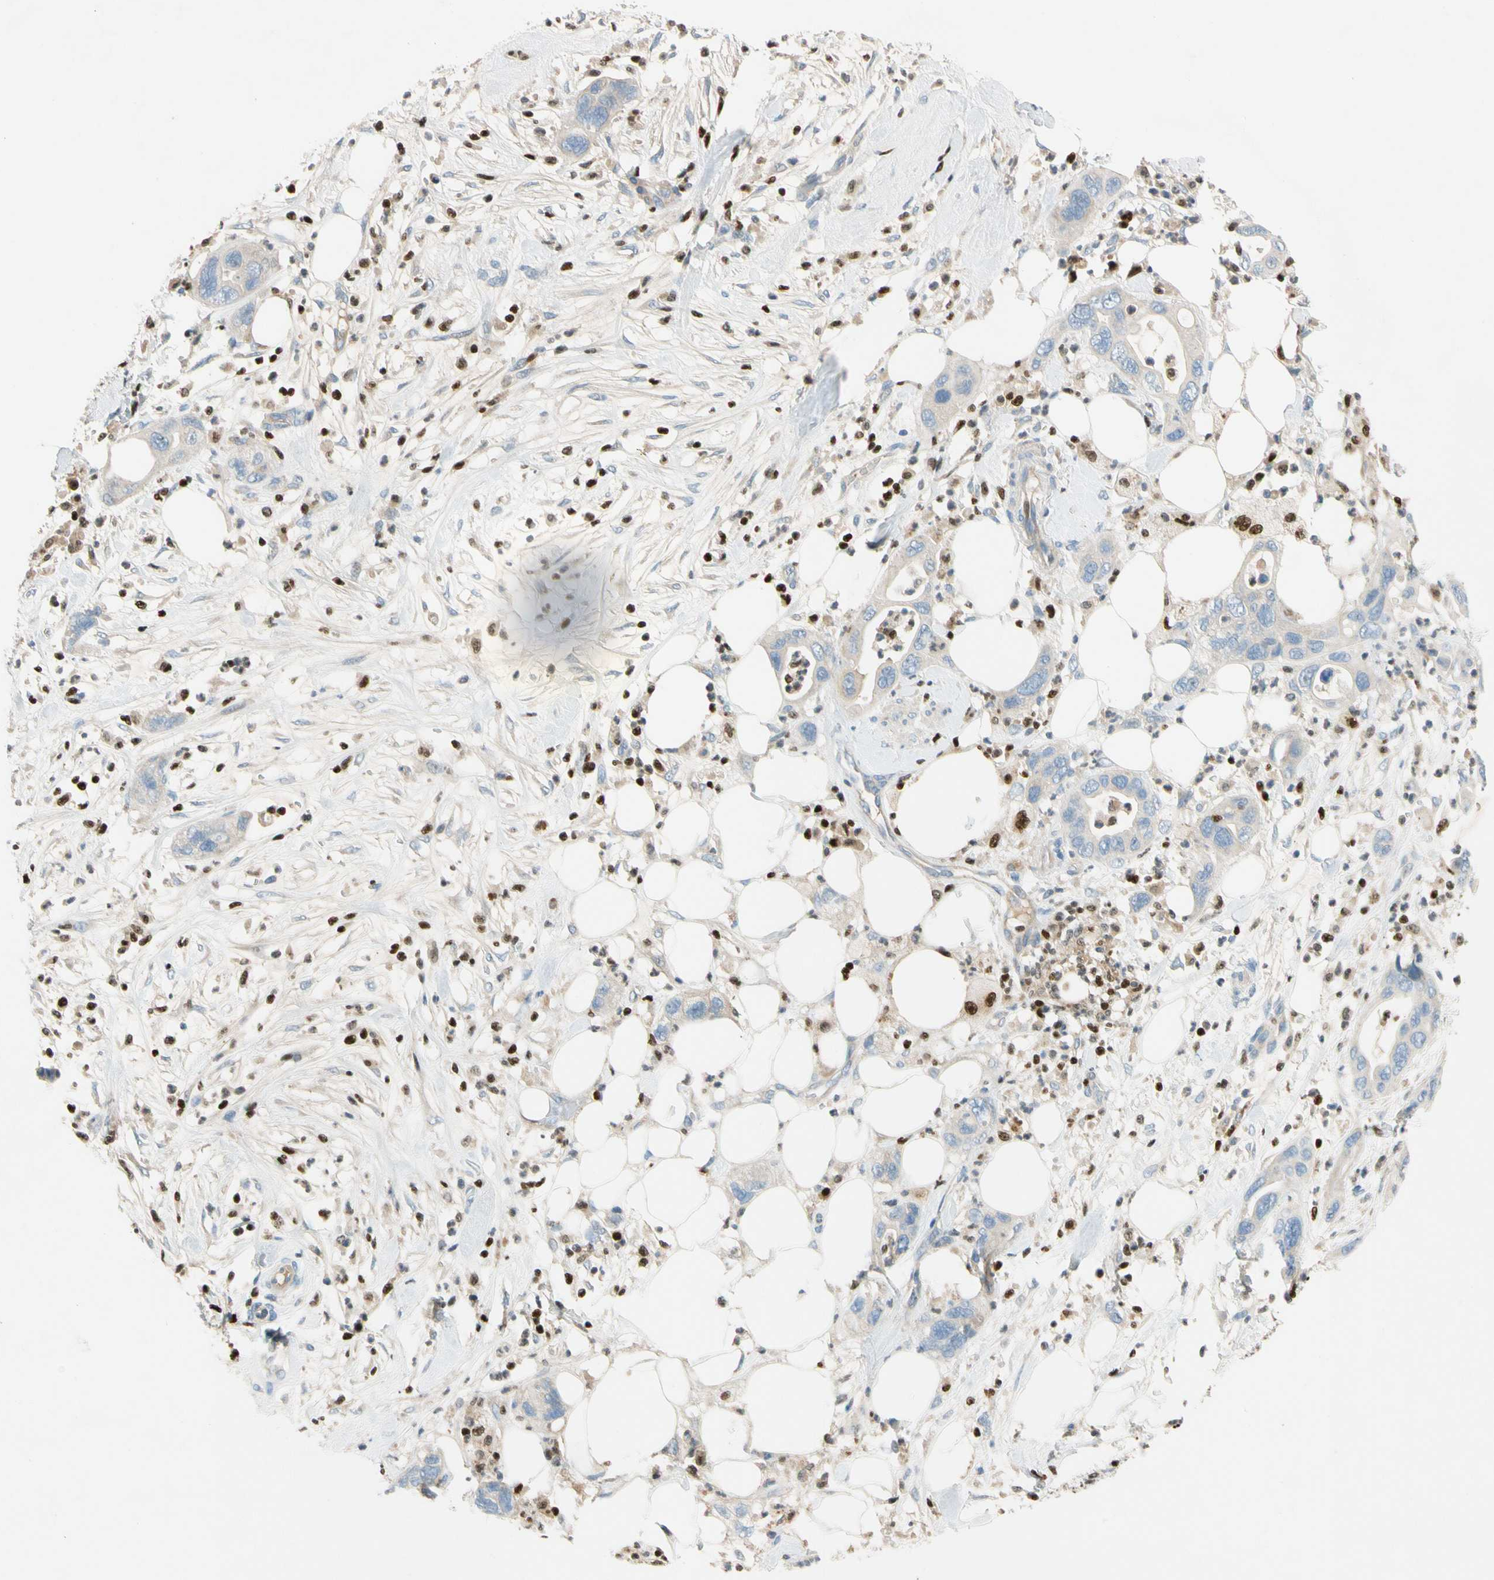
{"staining": {"intensity": "negative", "quantity": "none", "location": "none"}, "tissue": "pancreatic cancer", "cell_type": "Tumor cells", "image_type": "cancer", "snomed": [{"axis": "morphology", "description": "Adenocarcinoma, NOS"}, {"axis": "topography", "description": "Pancreas"}], "caption": "Adenocarcinoma (pancreatic) was stained to show a protein in brown. There is no significant positivity in tumor cells. Brightfield microscopy of immunohistochemistry stained with DAB (brown) and hematoxylin (blue), captured at high magnification.", "gene": "SP140", "patient": {"sex": "female", "age": 71}}